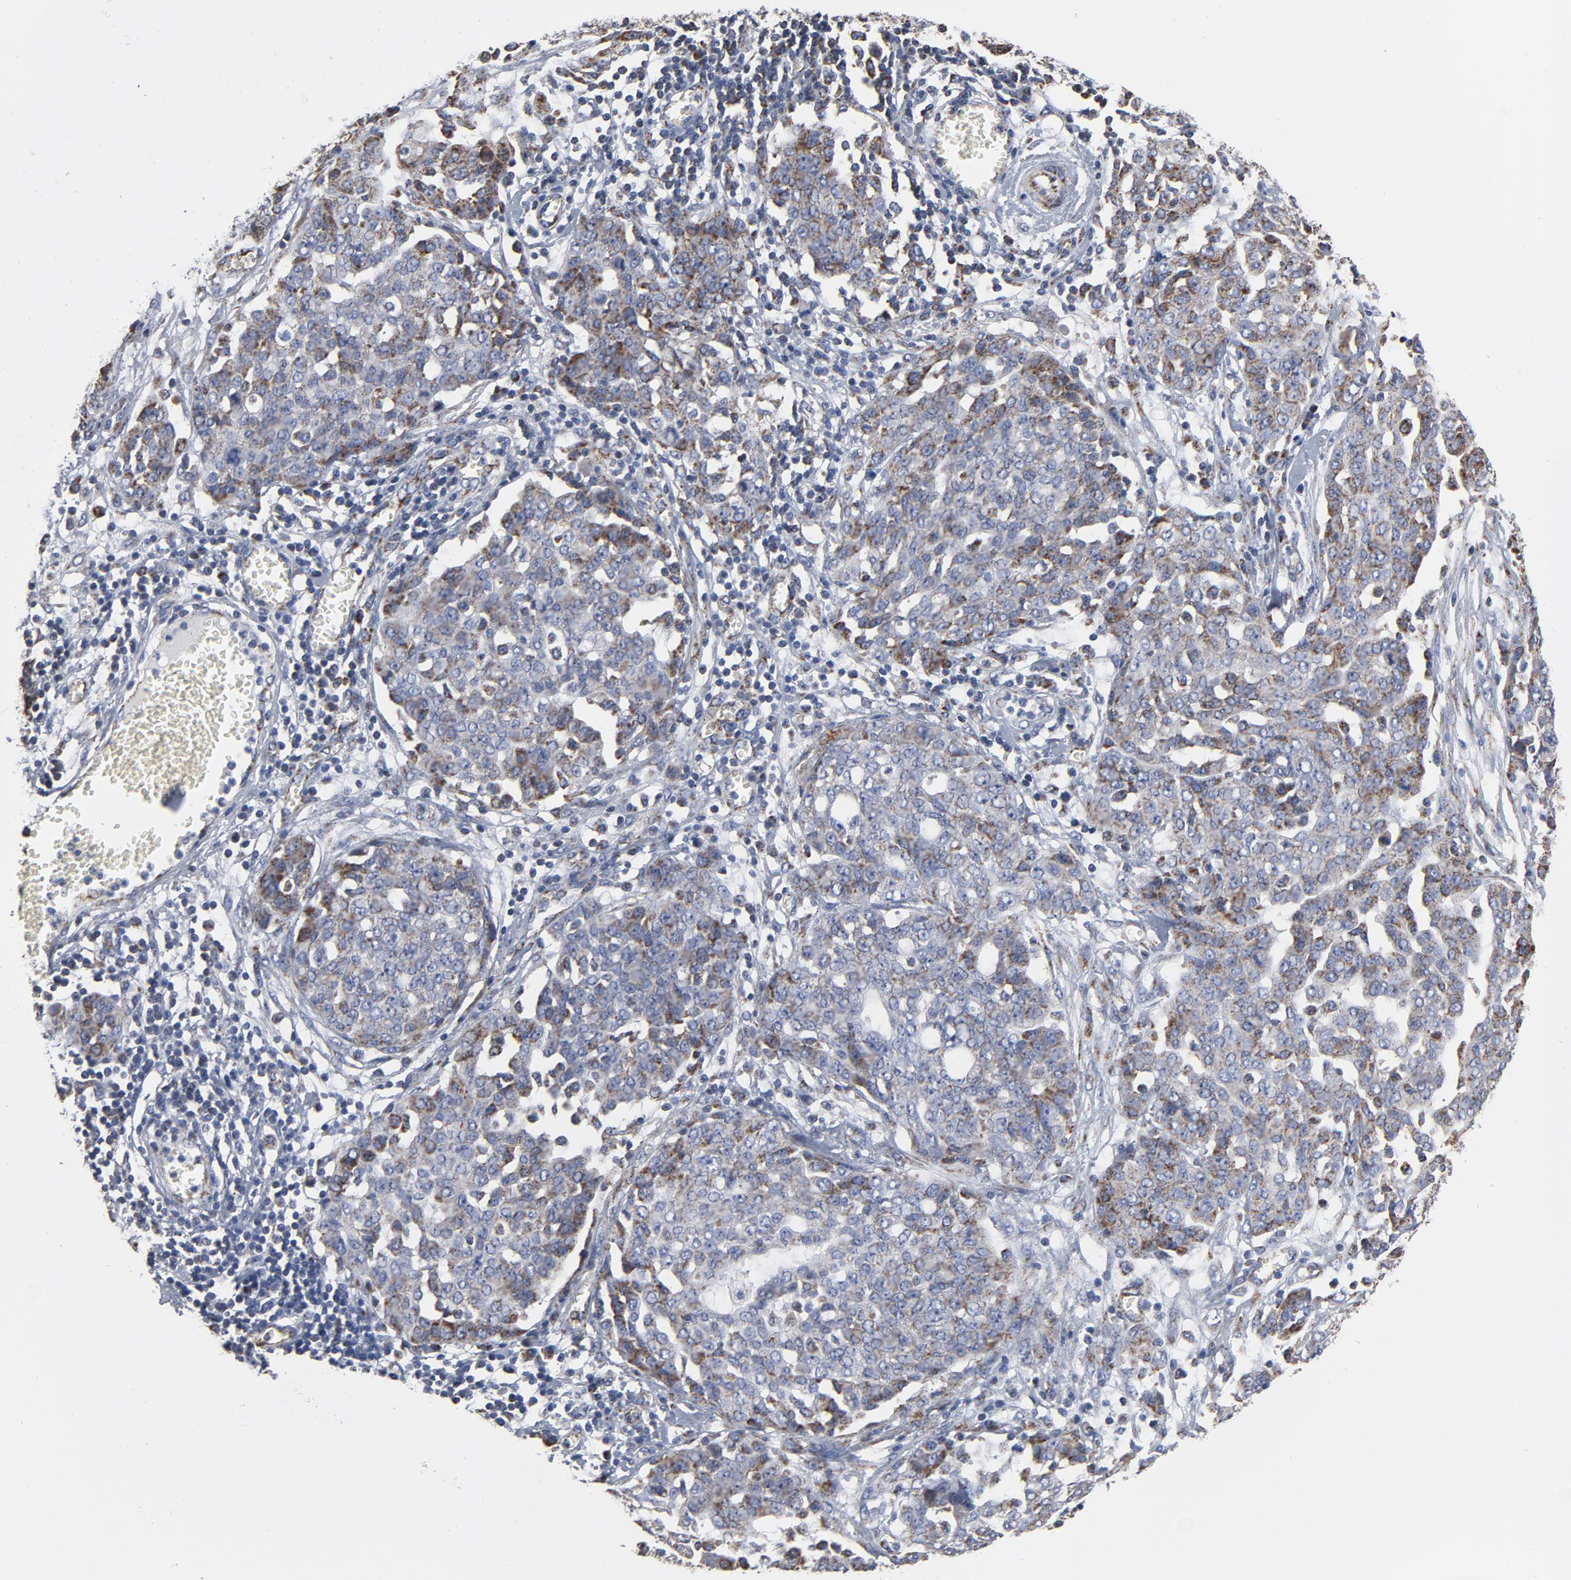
{"staining": {"intensity": "moderate", "quantity": "25%-75%", "location": "cytoplasmic/membranous"}, "tissue": "ovarian cancer", "cell_type": "Tumor cells", "image_type": "cancer", "snomed": [{"axis": "morphology", "description": "Cystadenocarcinoma, serous, NOS"}, {"axis": "topography", "description": "Soft tissue"}, {"axis": "topography", "description": "Ovary"}], "caption": "The image exhibits a brown stain indicating the presence of a protein in the cytoplasmic/membranous of tumor cells in ovarian serous cystadenocarcinoma. The staining was performed using DAB (3,3'-diaminobenzidine) to visualize the protein expression in brown, while the nuclei were stained in blue with hematoxylin (Magnification: 20x).", "gene": "NDUFV2", "patient": {"sex": "female", "age": 57}}